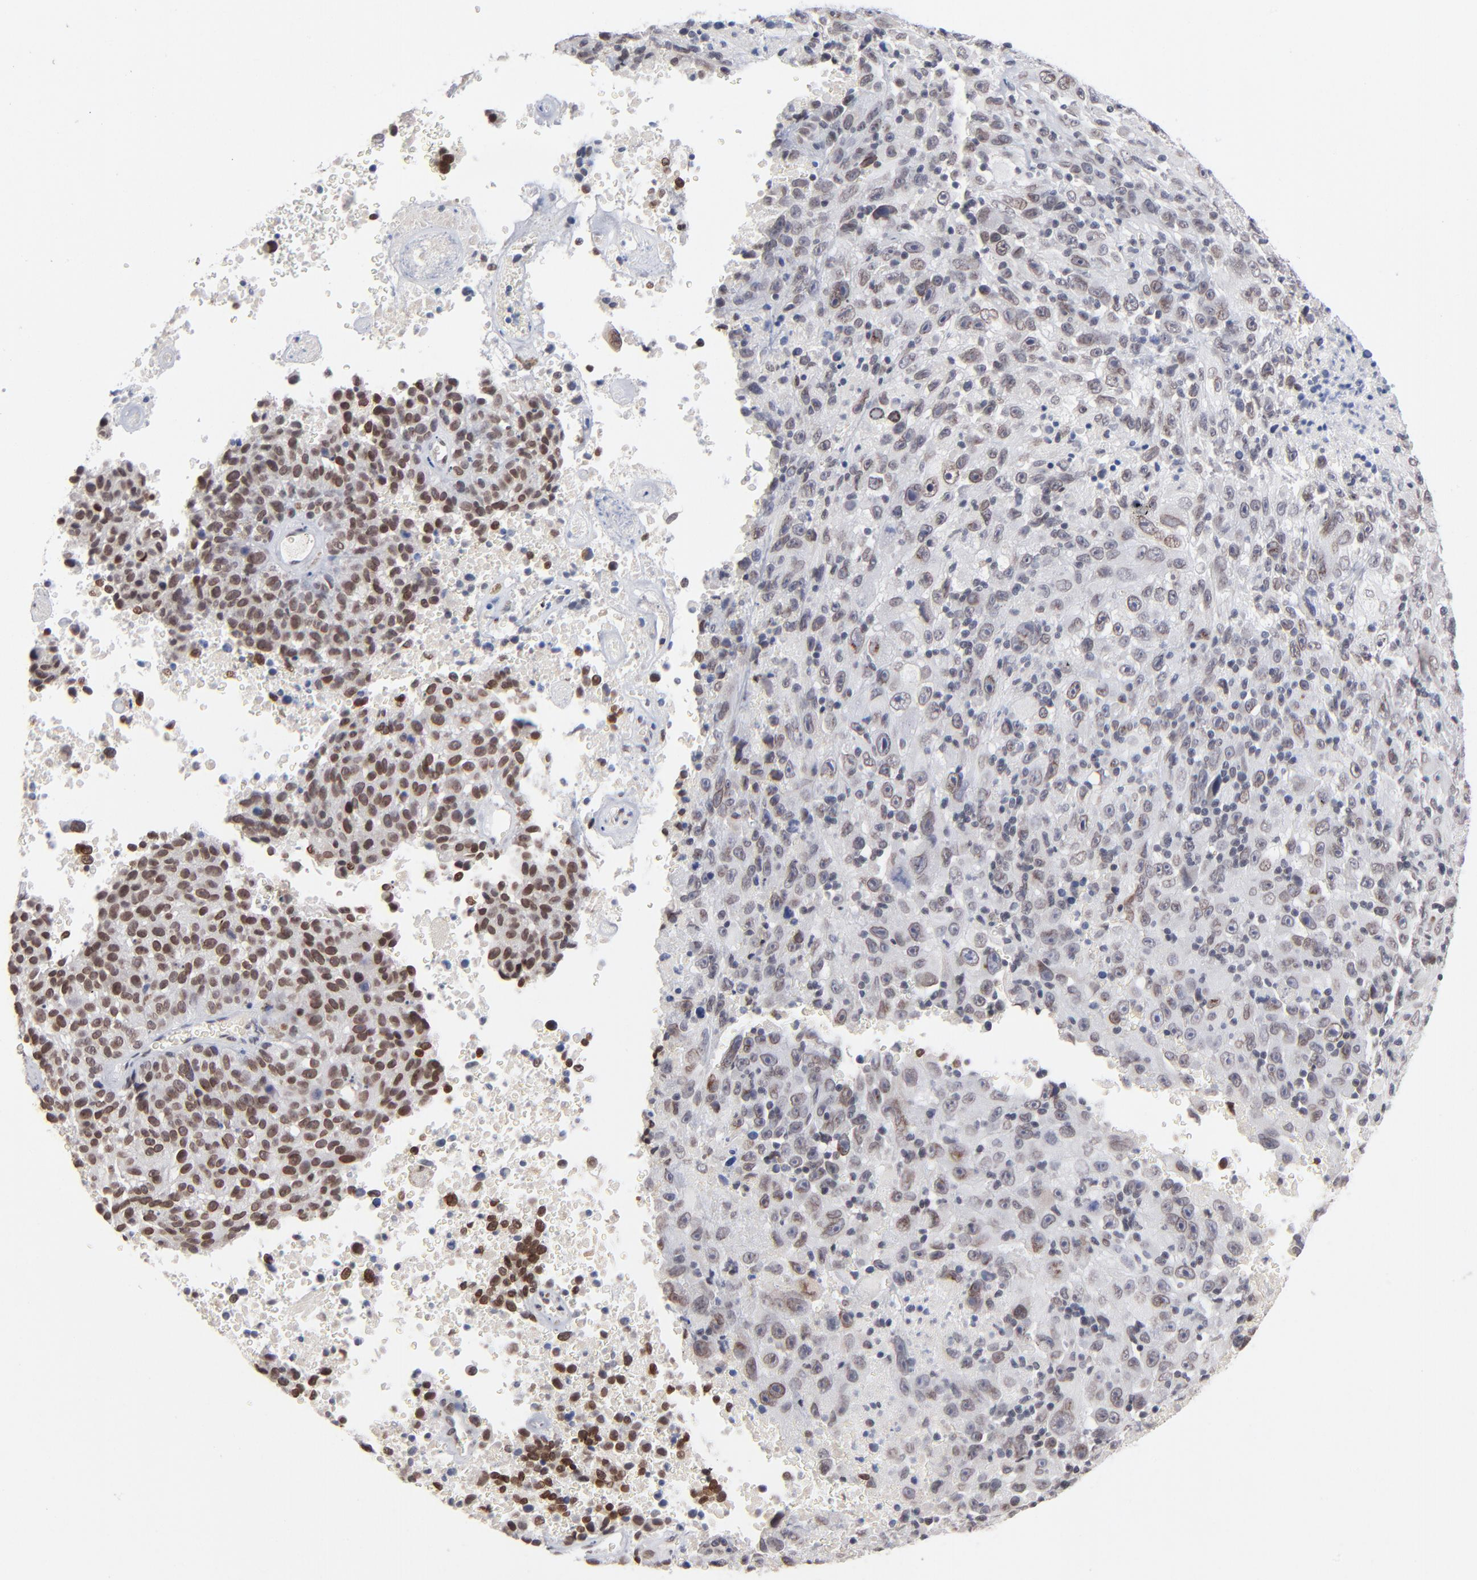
{"staining": {"intensity": "weak", "quantity": ">75%", "location": "nuclear"}, "tissue": "melanoma", "cell_type": "Tumor cells", "image_type": "cancer", "snomed": [{"axis": "morphology", "description": "Malignant melanoma, Metastatic site"}, {"axis": "topography", "description": "Cerebral cortex"}], "caption": "Malignant melanoma (metastatic site) stained with a brown dye reveals weak nuclear positive staining in approximately >75% of tumor cells.", "gene": "MBIP", "patient": {"sex": "female", "age": 52}}